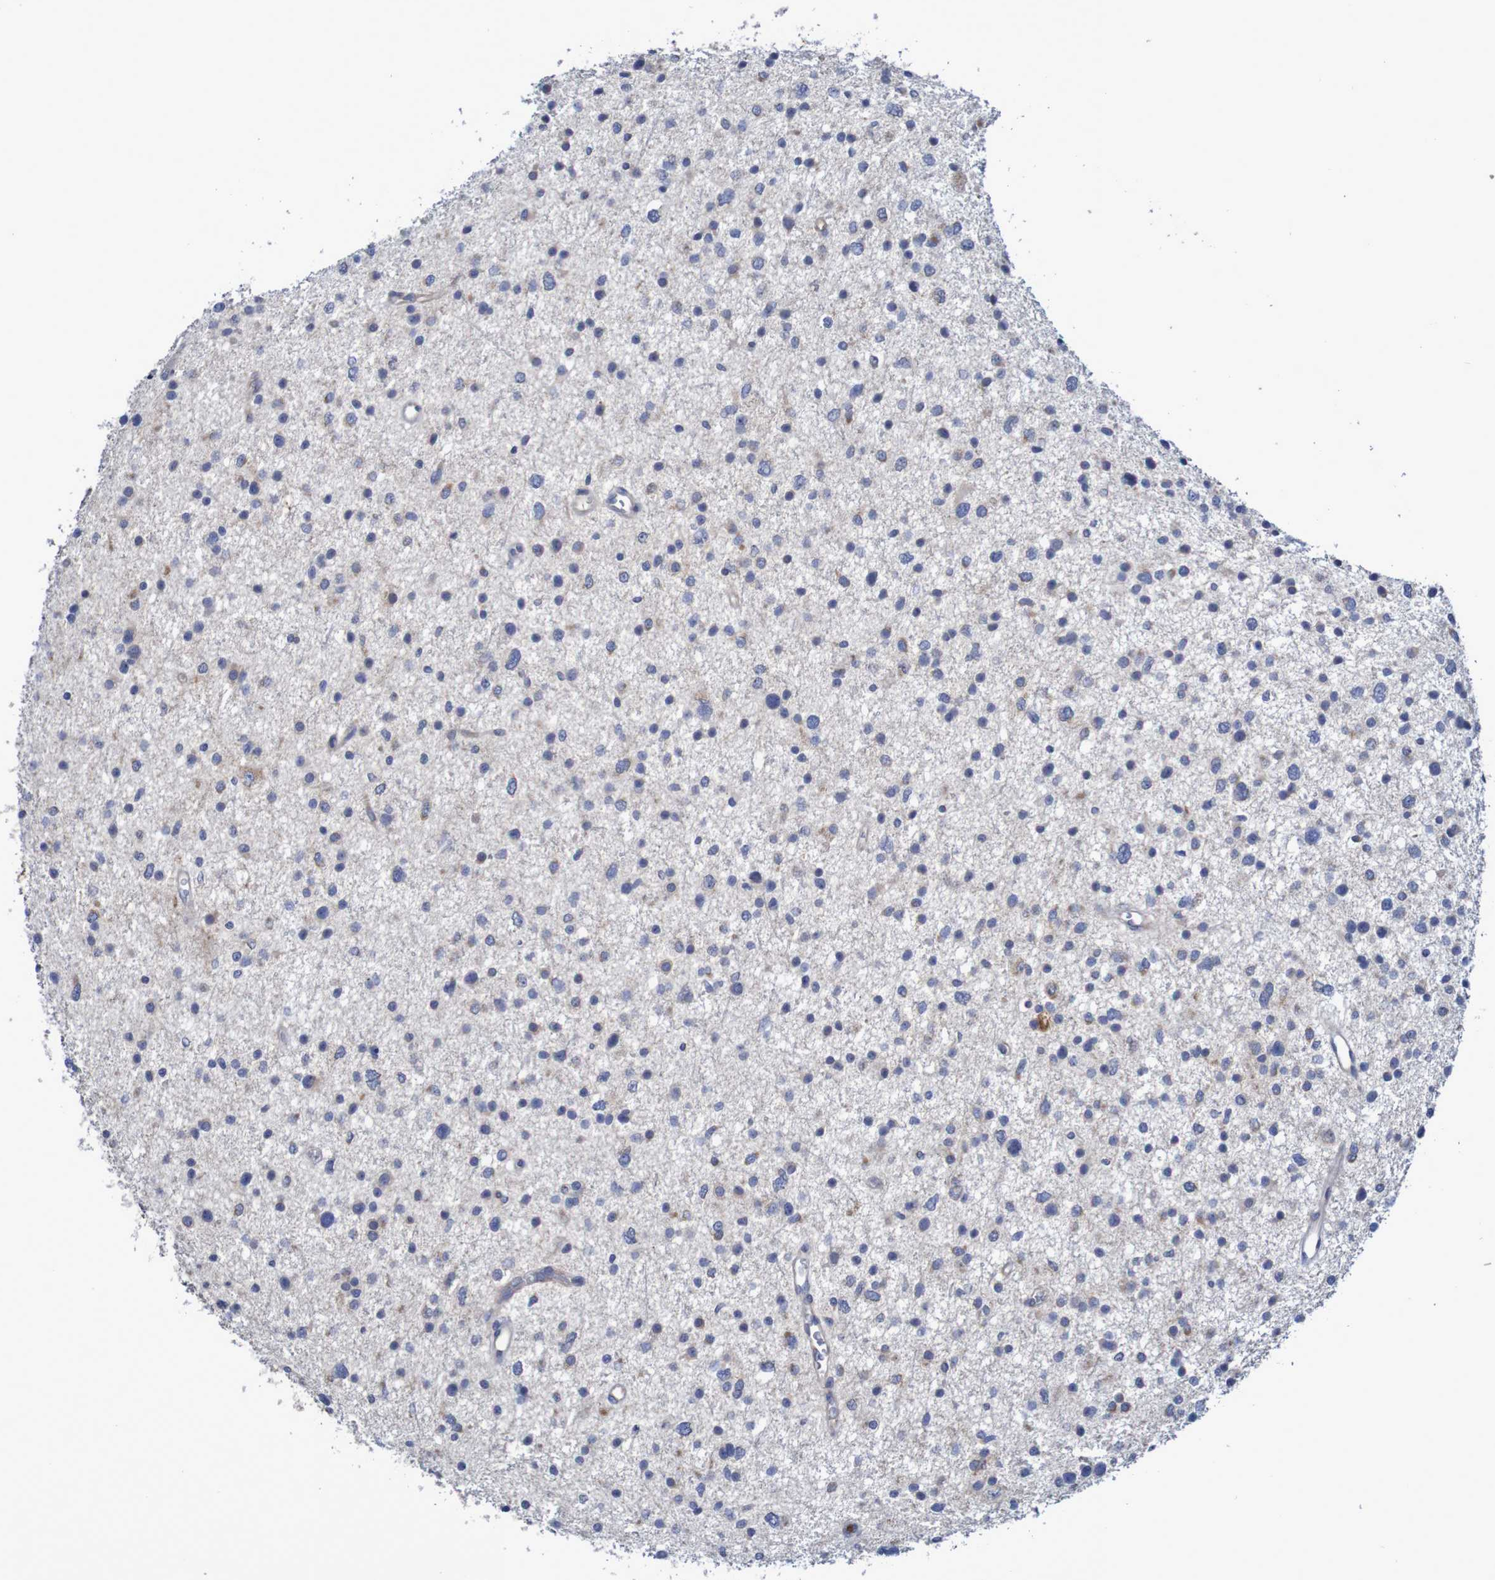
{"staining": {"intensity": "negative", "quantity": "none", "location": "none"}, "tissue": "glioma", "cell_type": "Tumor cells", "image_type": "cancer", "snomed": [{"axis": "morphology", "description": "Glioma, malignant, Low grade"}, {"axis": "topography", "description": "Brain"}], "caption": "Immunohistochemistry (IHC) histopathology image of human low-grade glioma (malignant) stained for a protein (brown), which shows no positivity in tumor cells.", "gene": "PARP4", "patient": {"sex": "female", "age": 37}}